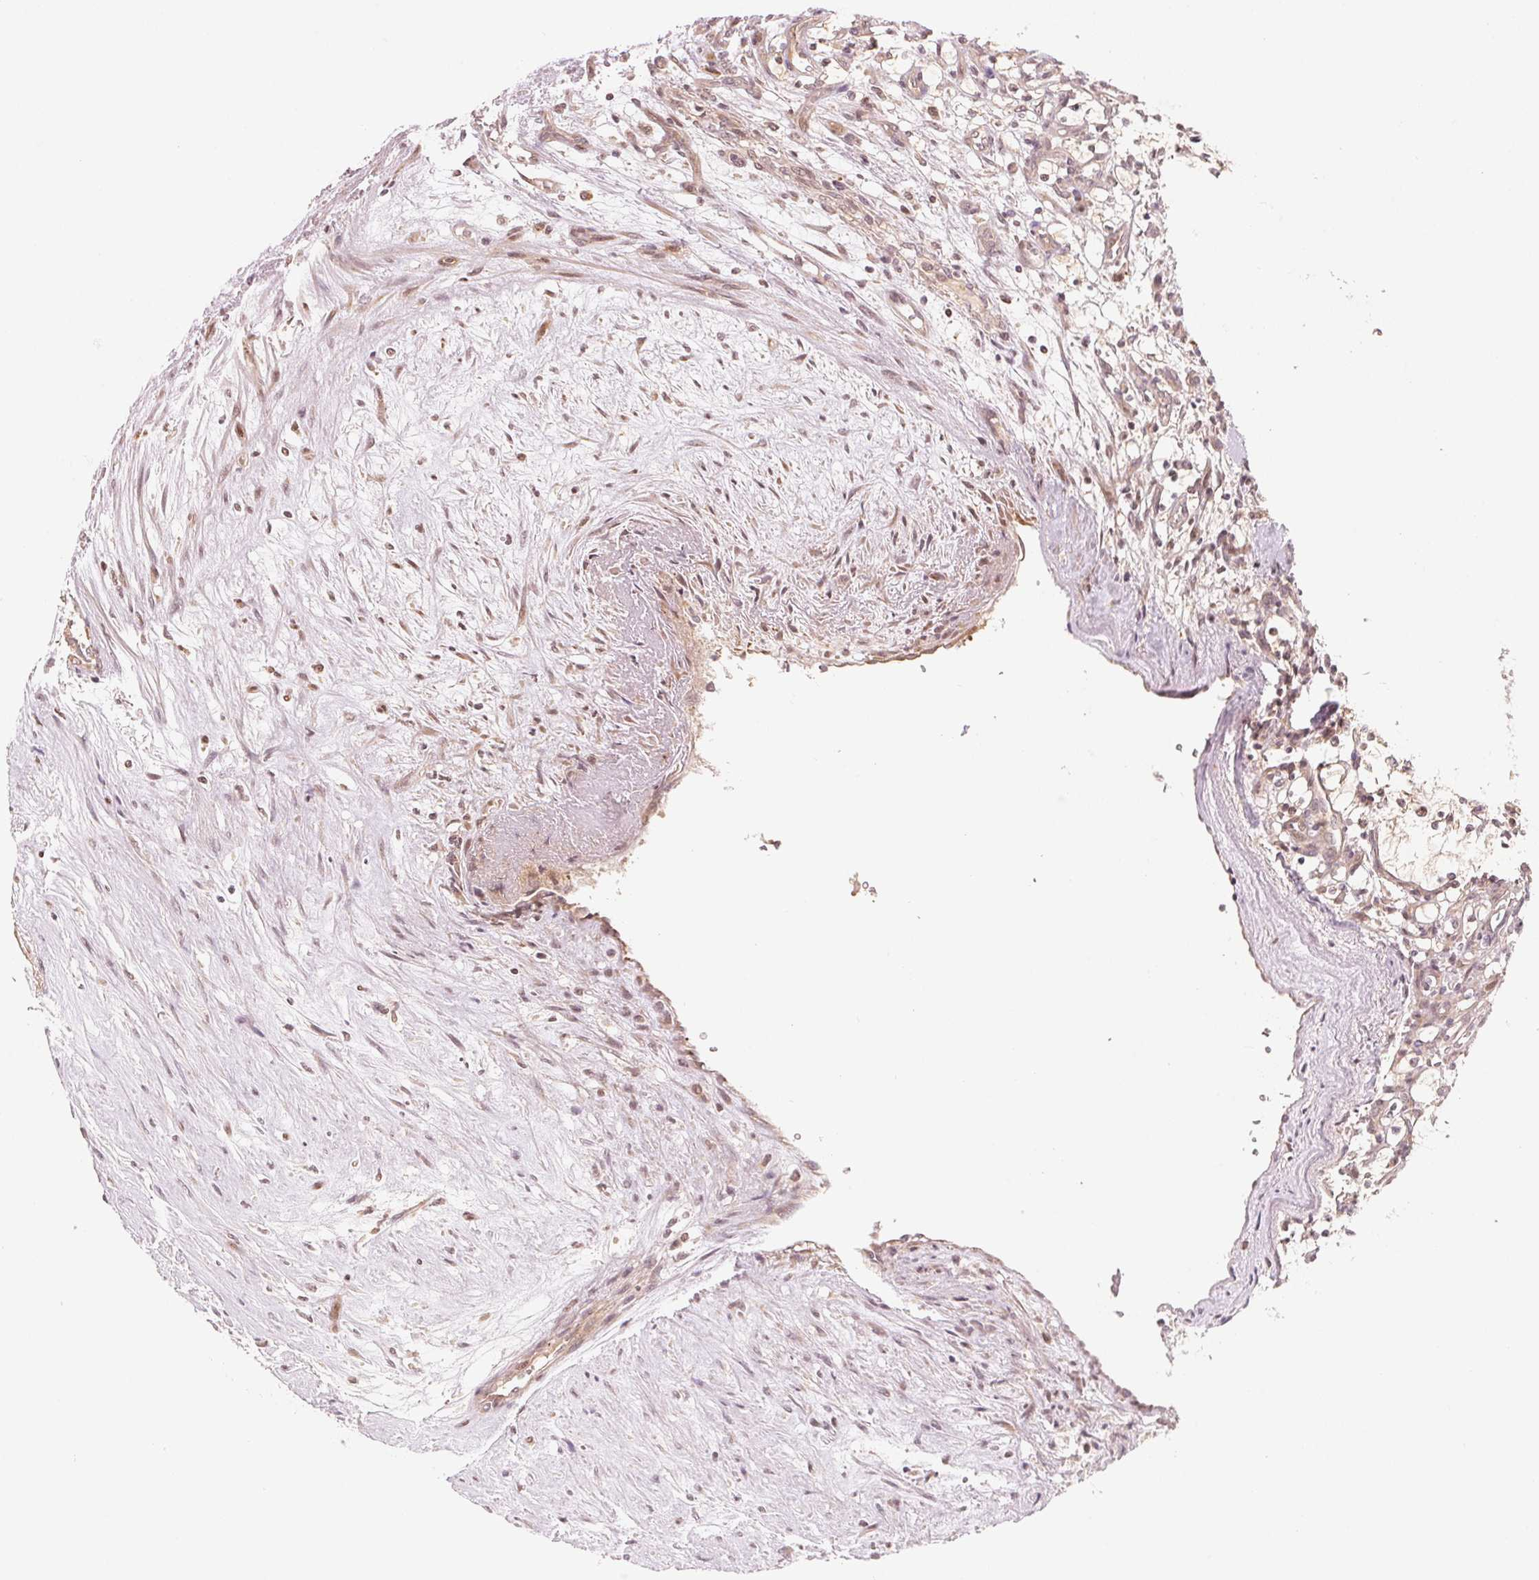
{"staining": {"intensity": "weak", "quantity": "<25%", "location": "cytoplasmic/membranous"}, "tissue": "renal cancer", "cell_type": "Tumor cells", "image_type": "cancer", "snomed": [{"axis": "morphology", "description": "Adenocarcinoma, NOS"}, {"axis": "topography", "description": "Kidney"}], "caption": "Immunohistochemistry image of neoplastic tissue: human renal adenocarcinoma stained with DAB (3,3'-diaminobenzidine) reveals no significant protein expression in tumor cells. The staining was performed using DAB (3,3'-diaminobenzidine) to visualize the protein expression in brown, while the nuclei were stained in blue with hematoxylin (Magnification: 20x).", "gene": "PRKN", "patient": {"sex": "female", "age": 69}}